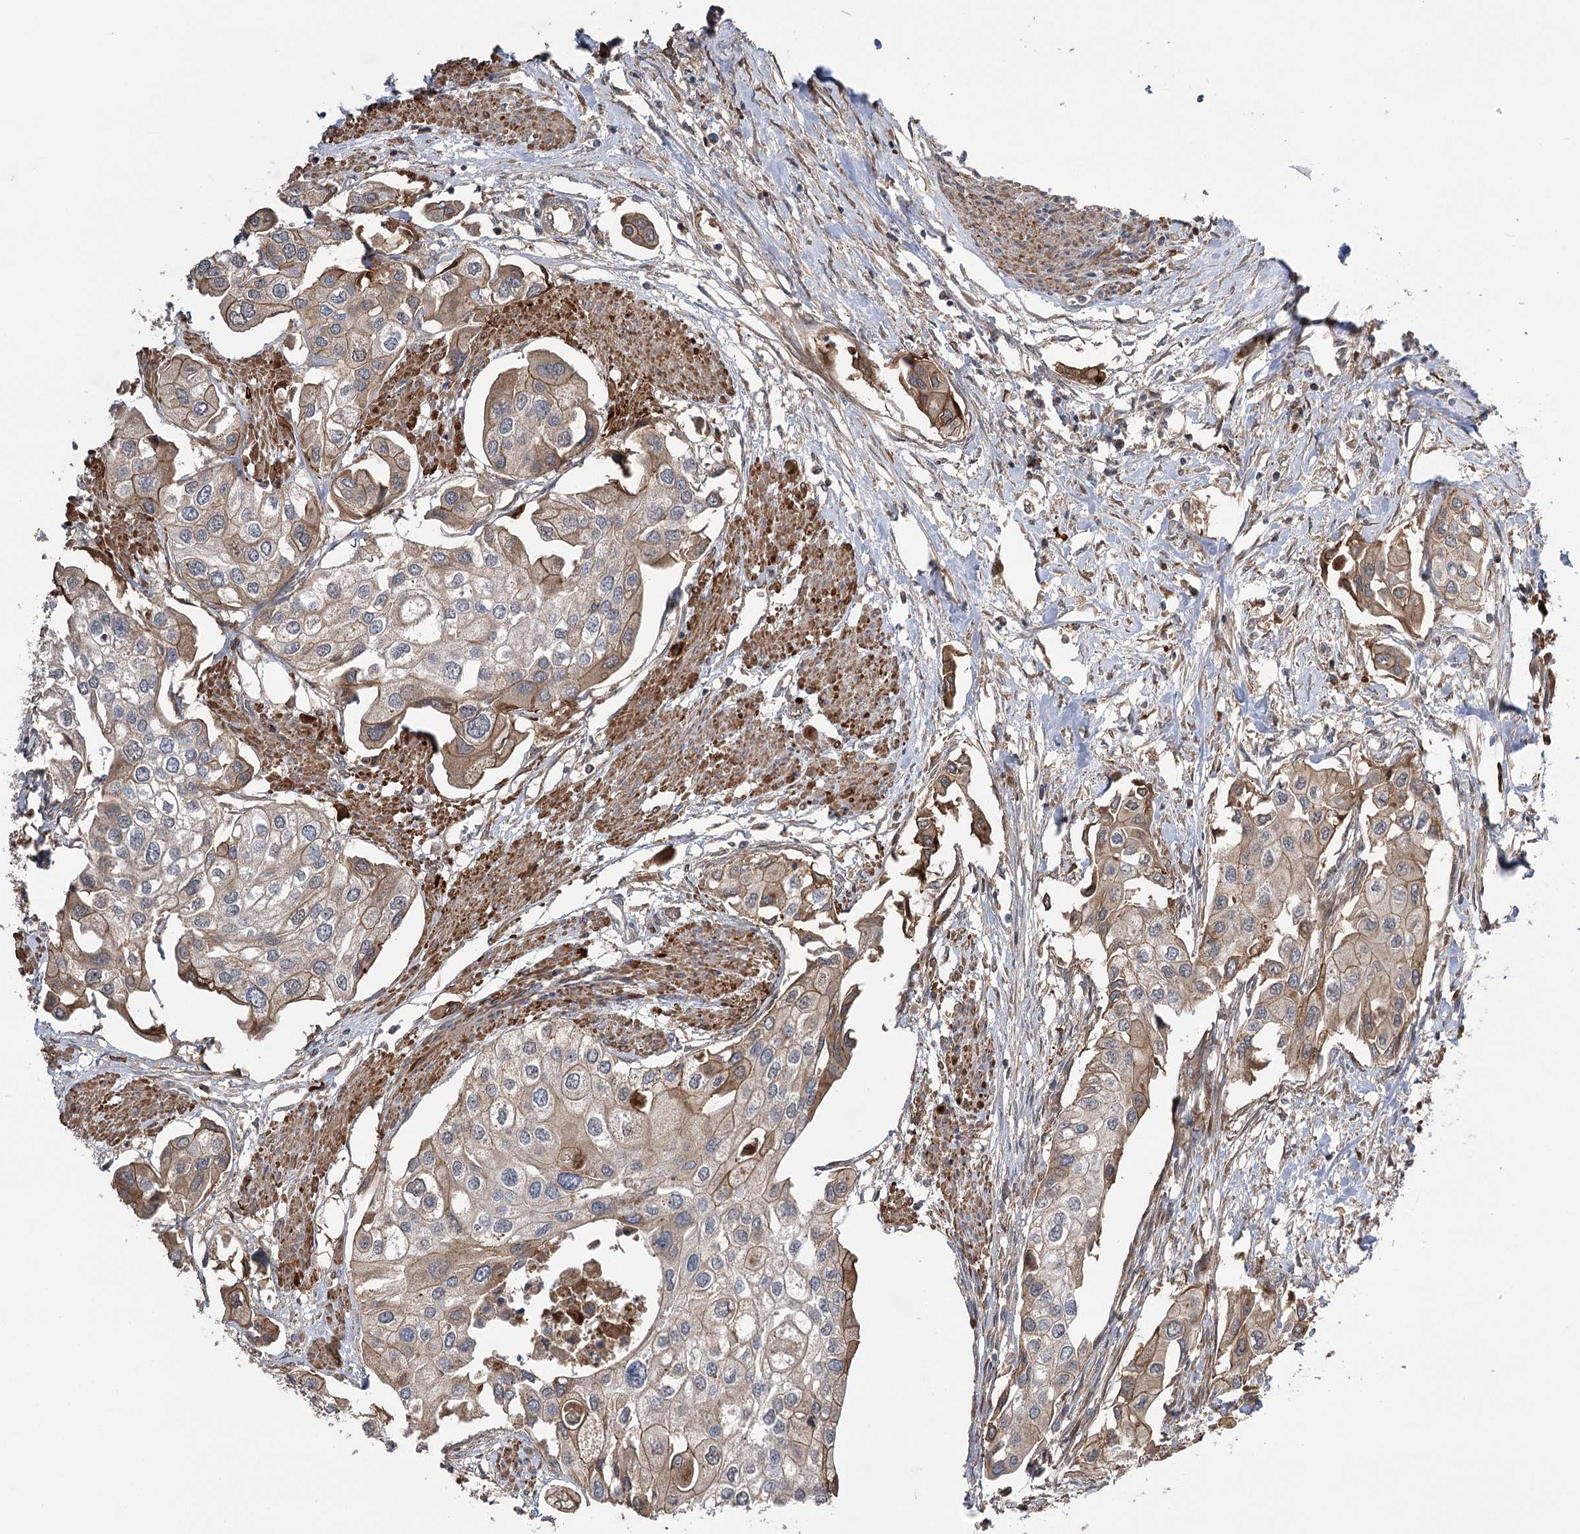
{"staining": {"intensity": "moderate", "quantity": "<25%", "location": "cytoplasmic/membranous"}, "tissue": "urothelial cancer", "cell_type": "Tumor cells", "image_type": "cancer", "snomed": [{"axis": "morphology", "description": "Urothelial carcinoma, High grade"}, {"axis": "topography", "description": "Urinary bladder"}], "caption": "Protein staining displays moderate cytoplasmic/membranous staining in approximately <25% of tumor cells in urothelial carcinoma (high-grade).", "gene": "KCNN2", "patient": {"sex": "male", "age": 64}}